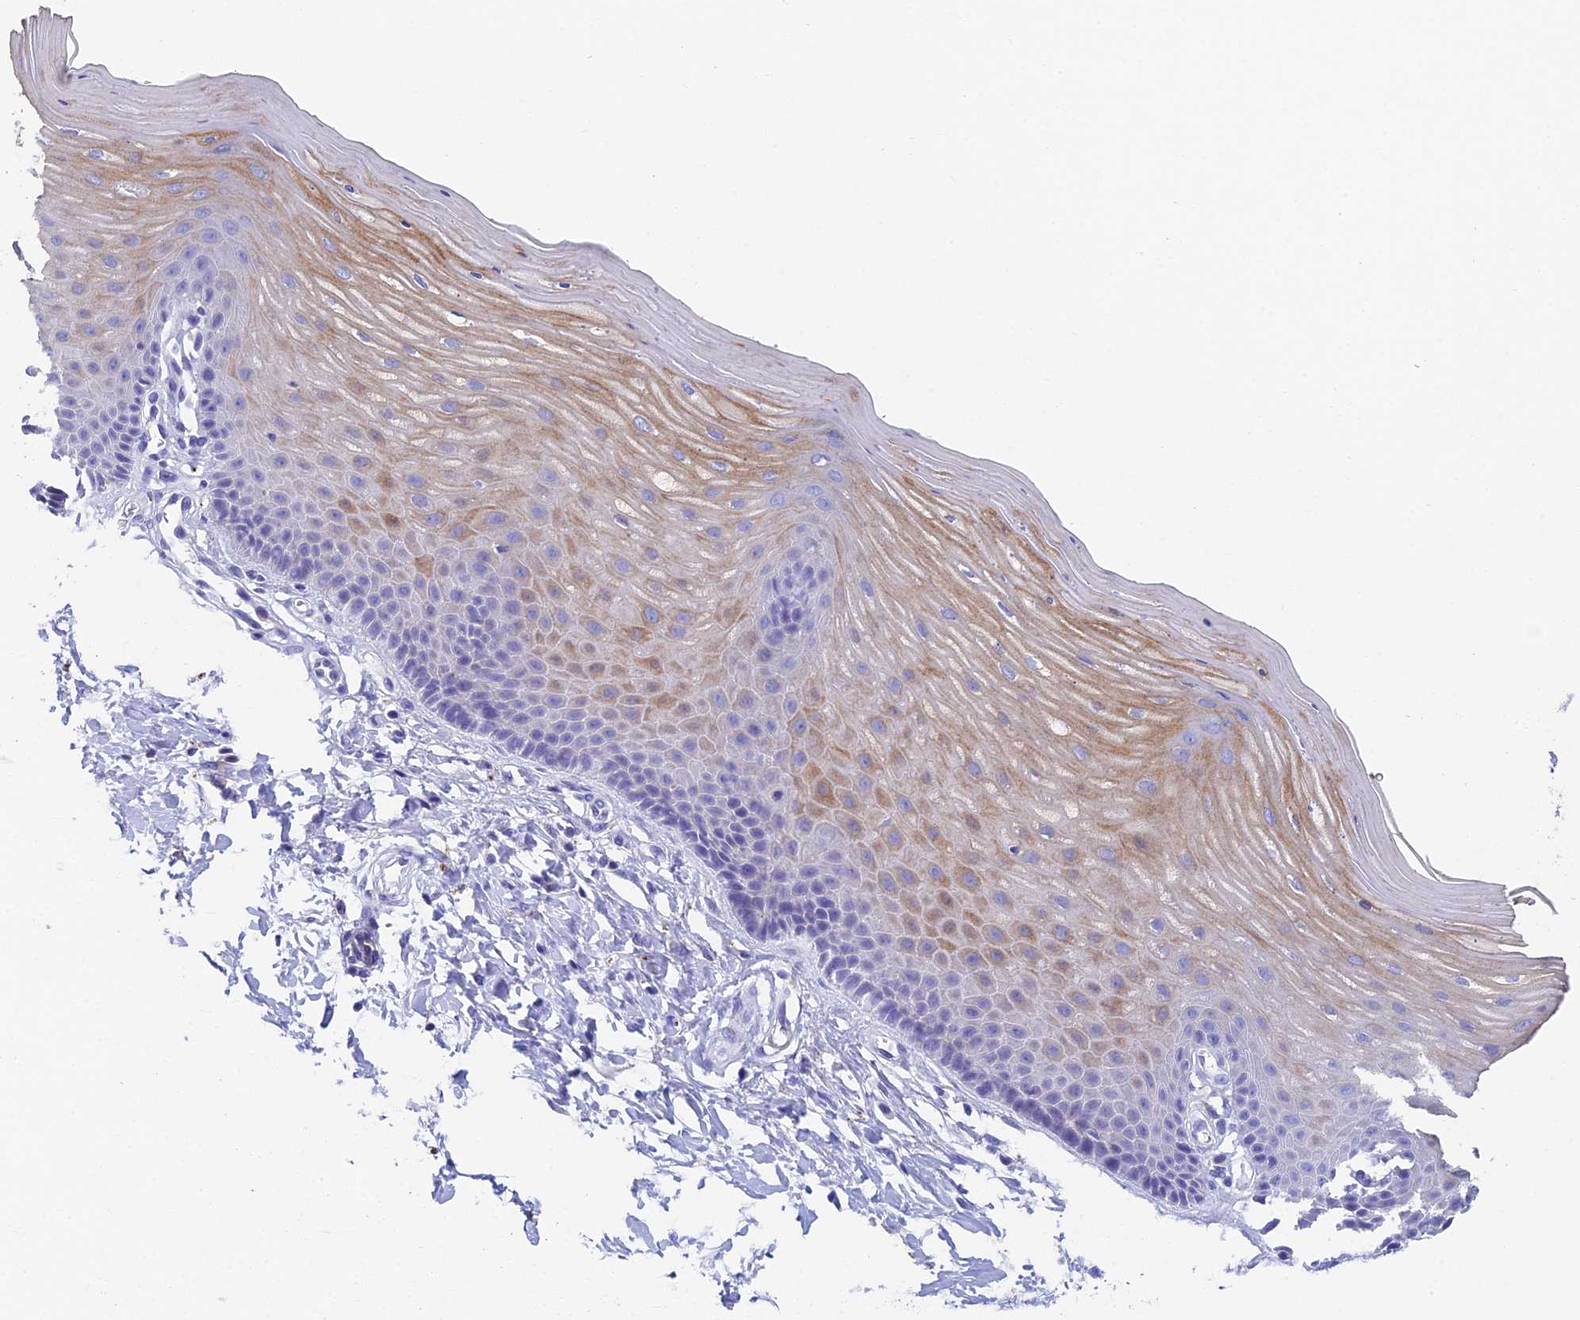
{"staining": {"intensity": "negative", "quantity": "none", "location": "none"}, "tissue": "cervix", "cell_type": "Glandular cells", "image_type": "normal", "snomed": [{"axis": "morphology", "description": "Normal tissue, NOS"}, {"axis": "topography", "description": "Cervix"}], "caption": "This micrograph is of benign cervix stained with IHC to label a protein in brown with the nuclei are counter-stained blue. There is no staining in glandular cells.", "gene": "ADAMTS13", "patient": {"sex": "female", "age": 55}}